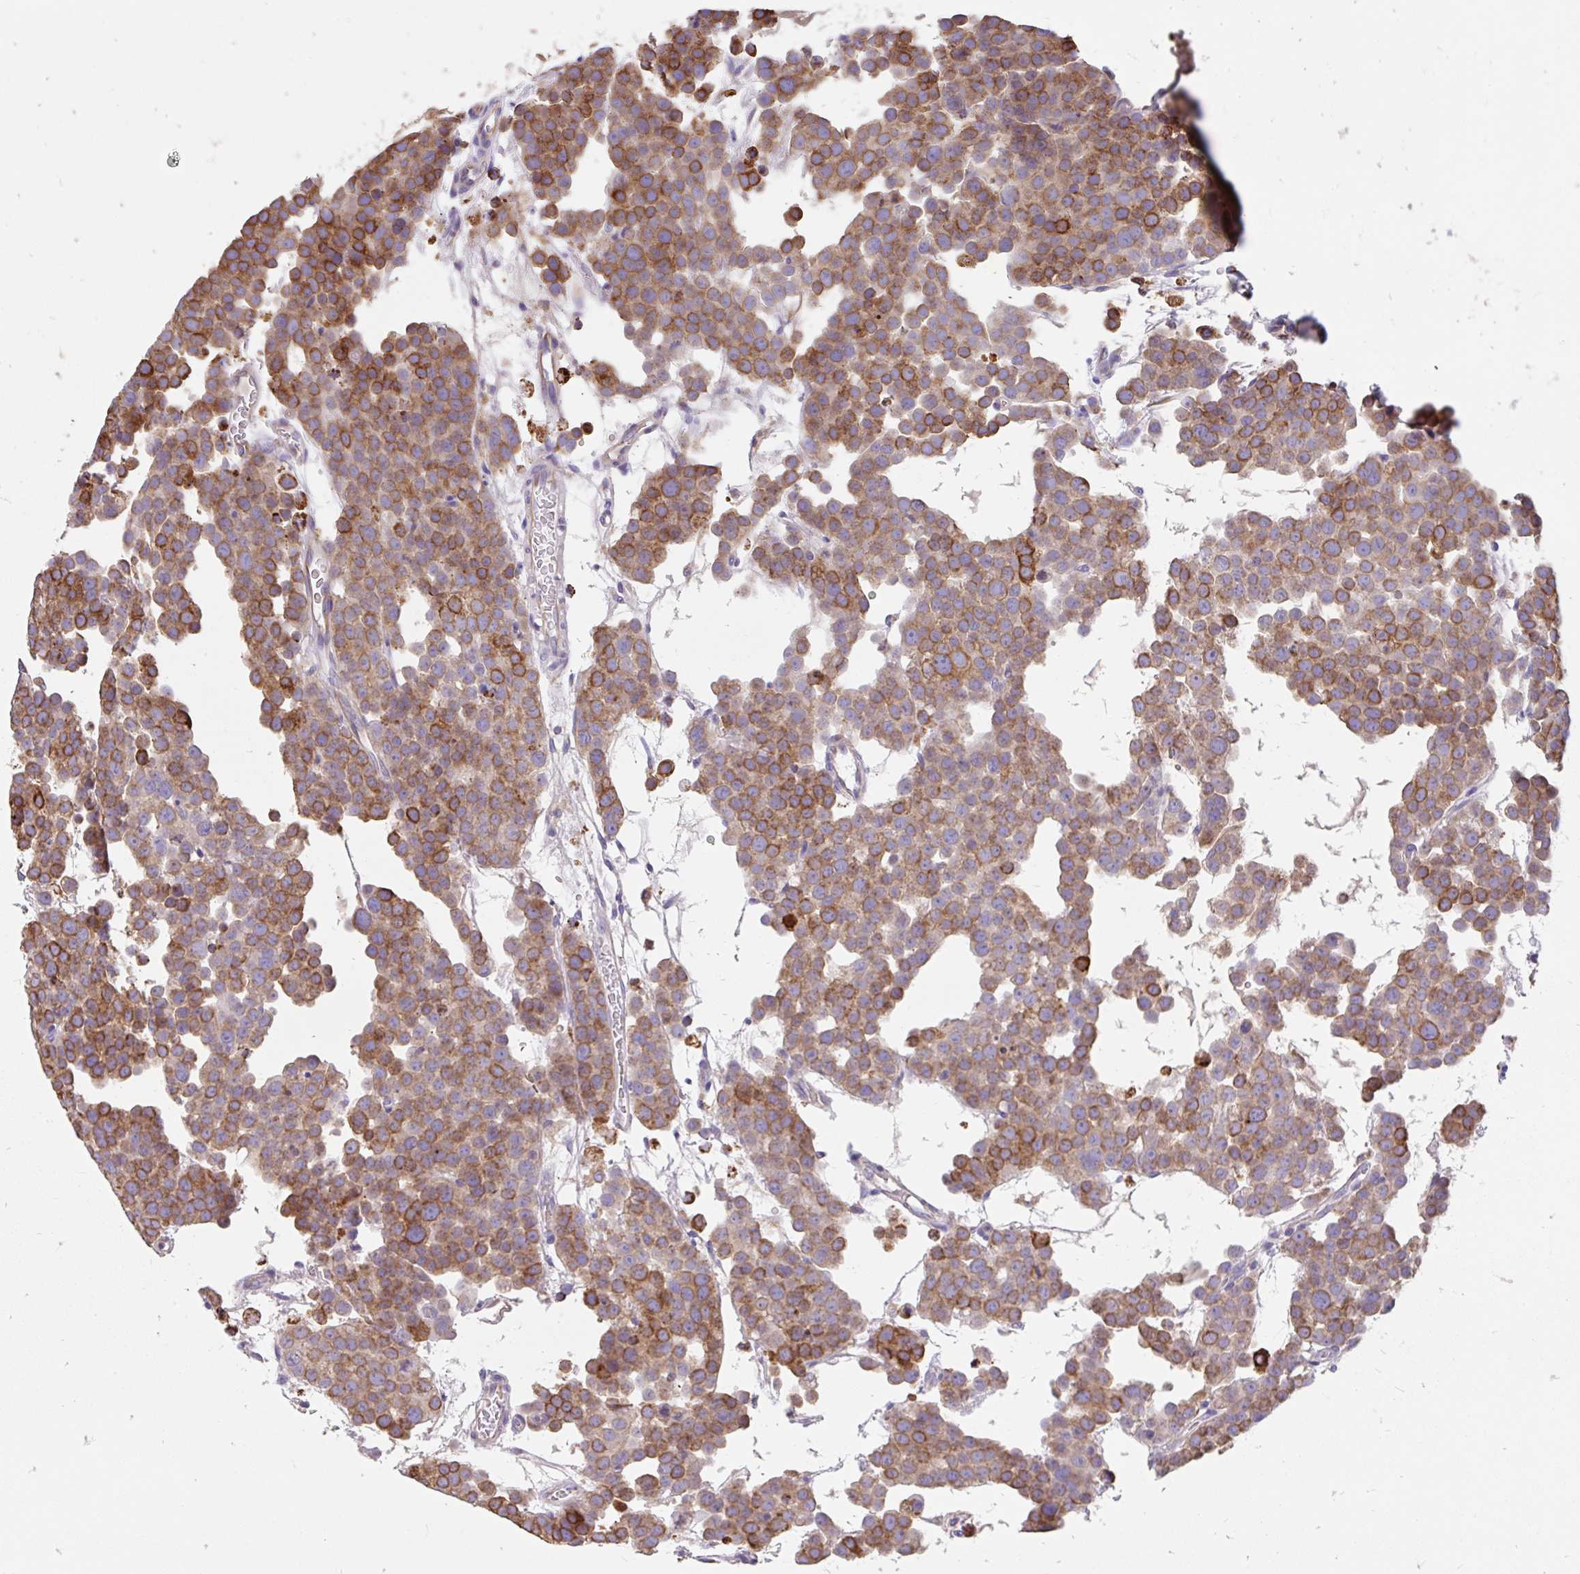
{"staining": {"intensity": "moderate", "quantity": ">75%", "location": "cytoplasmic/membranous"}, "tissue": "testis cancer", "cell_type": "Tumor cells", "image_type": "cancer", "snomed": [{"axis": "morphology", "description": "Seminoma, NOS"}, {"axis": "topography", "description": "Testis"}], "caption": "A micrograph of seminoma (testis) stained for a protein shows moderate cytoplasmic/membranous brown staining in tumor cells.", "gene": "EML5", "patient": {"sex": "male", "age": 71}}